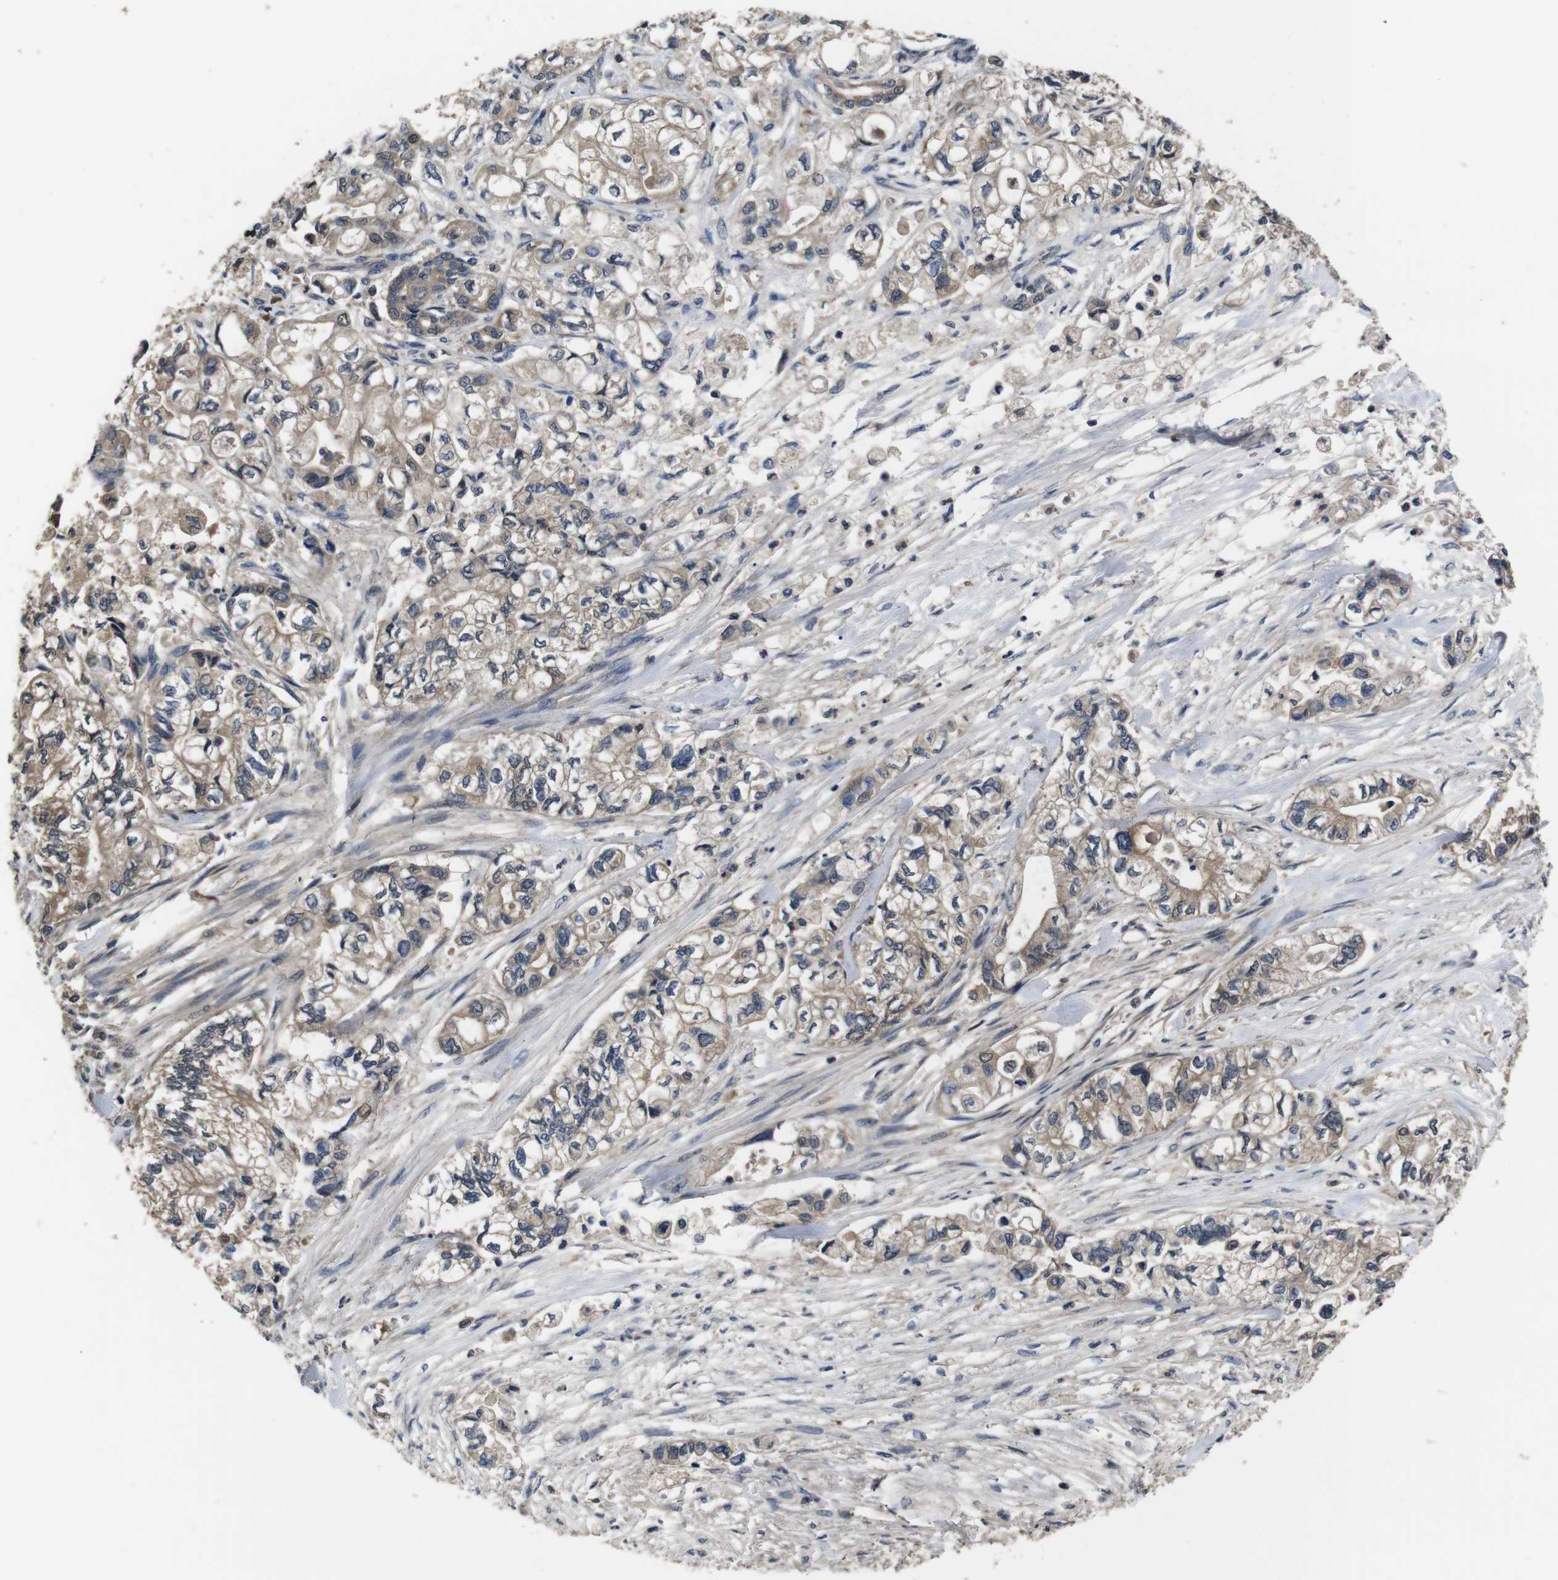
{"staining": {"intensity": "weak", "quantity": ">75%", "location": "cytoplasmic/membranous"}, "tissue": "pancreatic cancer", "cell_type": "Tumor cells", "image_type": "cancer", "snomed": [{"axis": "morphology", "description": "Adenocarcinoma, NOS"}, {"axis": "topography", "description": "Pancreas"}], "caption": "Protein expression analysis of pancreatic cancer demonstrates weak cytoplasmic/membranous staining in approximately >75% of tumor cells. (DAB (3,3'-diaminobenzidine) IHC with brightfield microscopy, high magnification).", "gene": "CXCL11", "patient": {"sex": "male", "age": 79}}